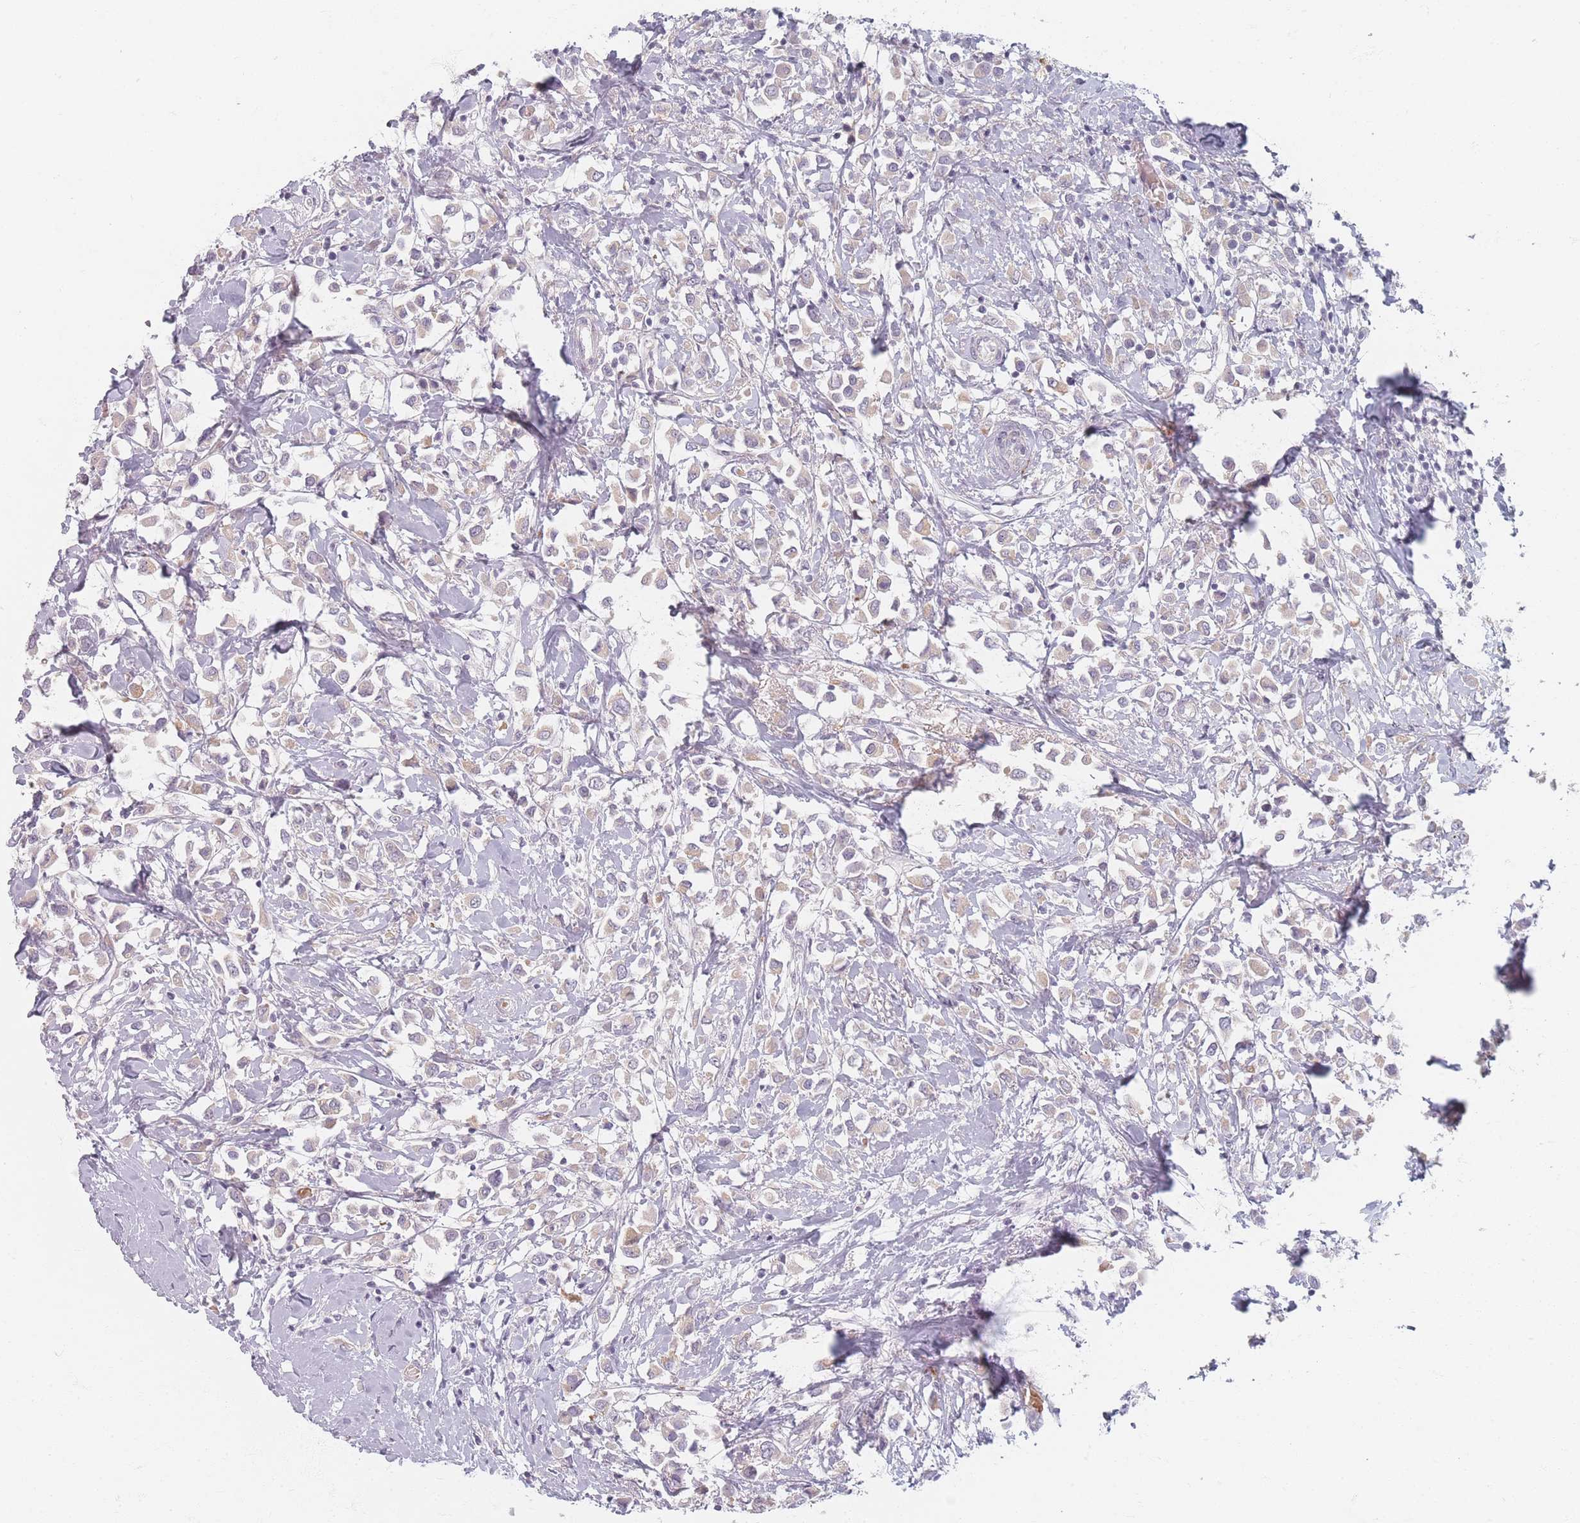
{"staining": {"intensity": "weak", "quantity": "<25%", "location": "cytoplasmic/membranous"}, "tissue": "breast cancer", "cell_type": "Tumor cells", "image_type": "cancer", "snomed": [{"axis": "morphology", "description": "Duct carcinoma"}, {"axis": "topography", "description": "Breast"}], "caption": "Immunohistochemistry (IHC) image of neoplastic tissue: human breast cancer stained with DAB (3,3'-diaminobenzidine) exhibits no significant protein staining in tumor cells.", "gene": "TMOD1", "patient": {"sex": "female", "age": 61}}